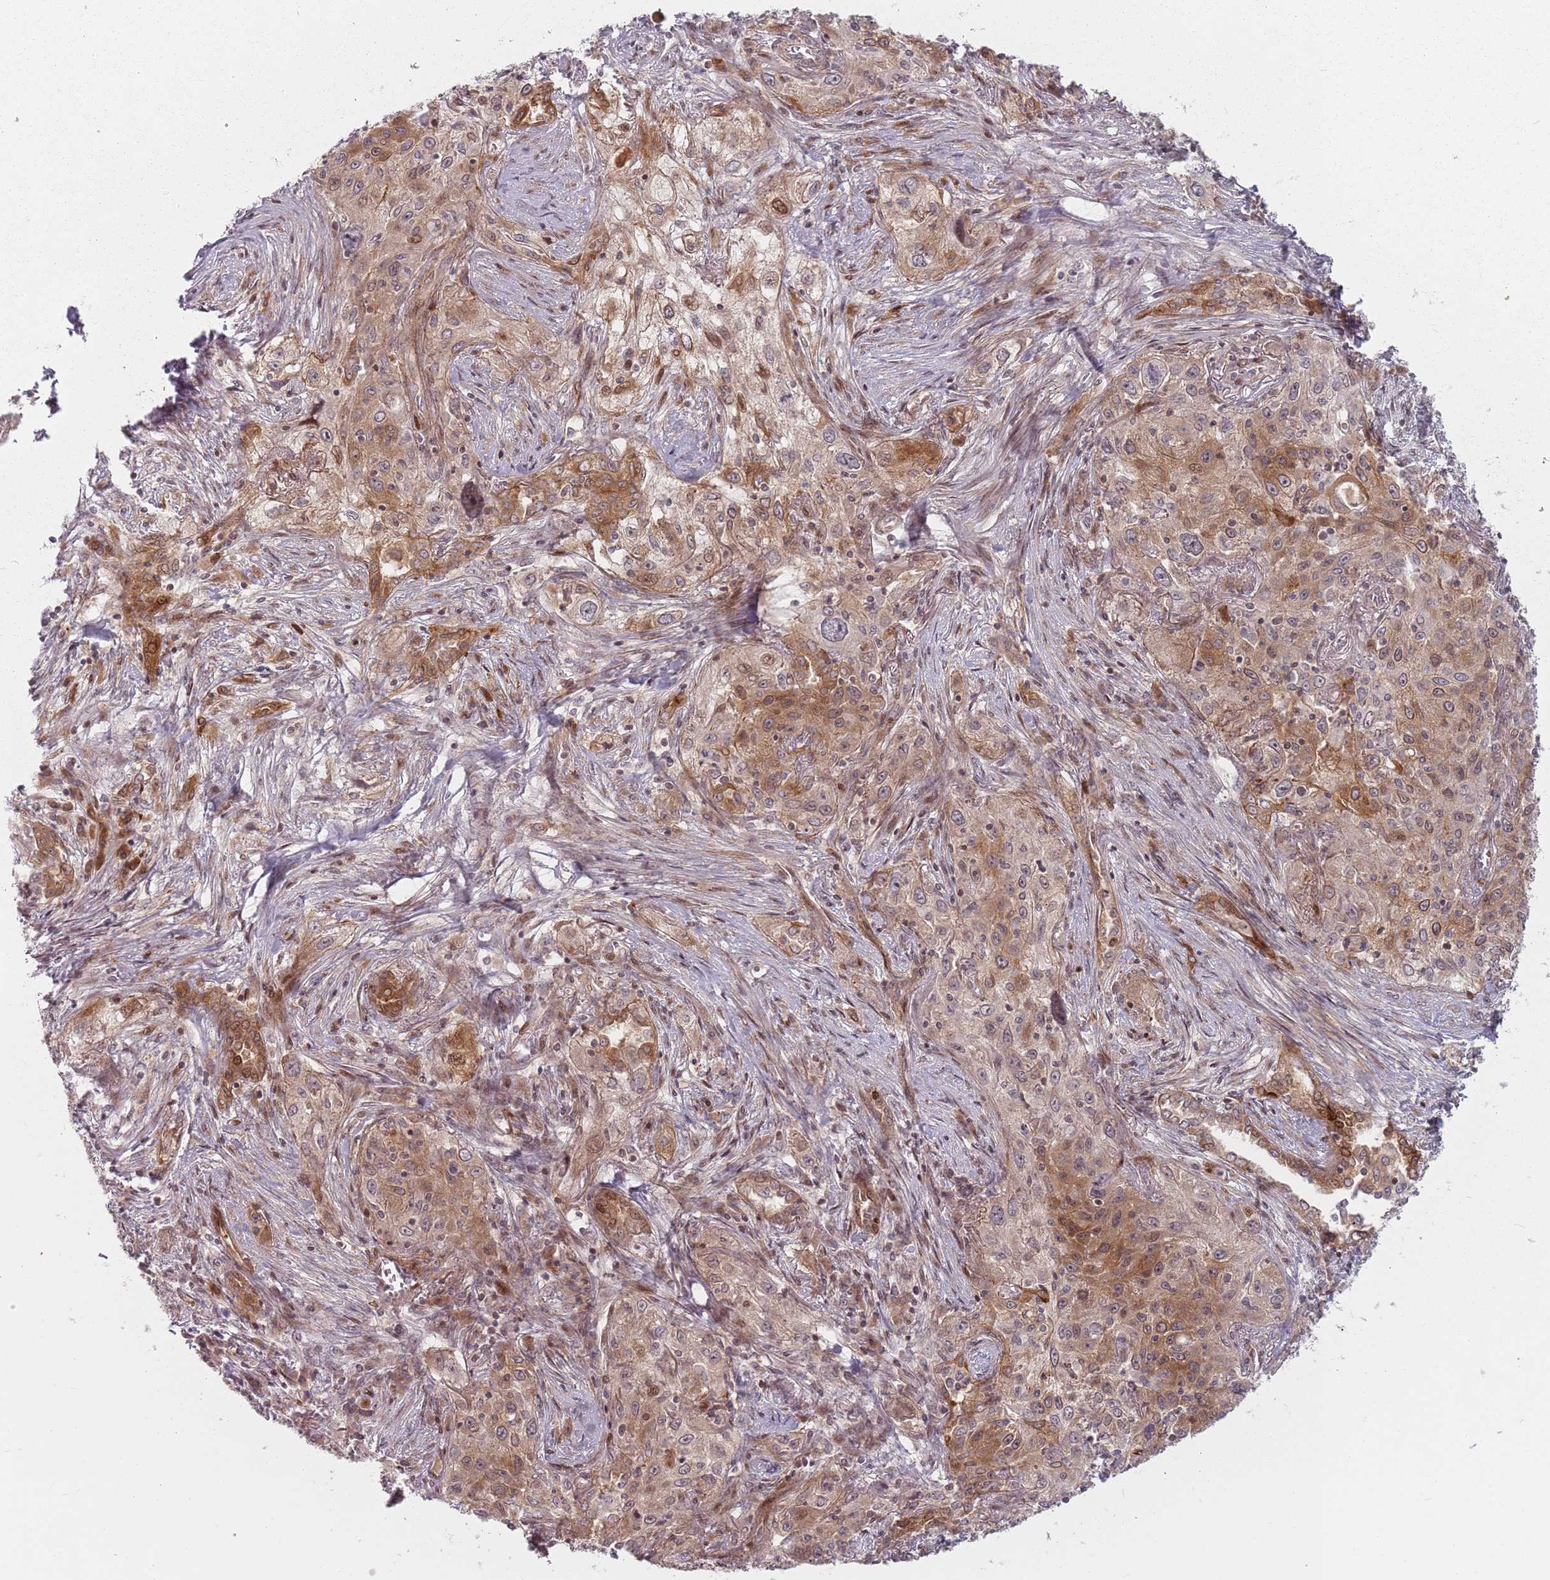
{"staining": {"intensity": "moderate", "quantity": ">75%", "location": "cytoplasmic/membranous,nuclear"}, "tissue": "lung cancer", "cell_type": "Tumor cells", "image_type": "cancer", "snomed": [{"axis": "morphology", "description": "Squamous cell carcinoma, NOS"}, {"axis": "topography", "description": "Lung"}], "caption": "High-power microscopy captured an IHC image of lung squamous cell carcinoma, revealing moderate cytoplasmic/membranous and nuclear staining in about >75% of tumor cells. The protein of interest is shown in brown color, while the nuclei are stained blue.", "gene": "RPS6KA2", "patient": {"sex": "female", "age": 69}}